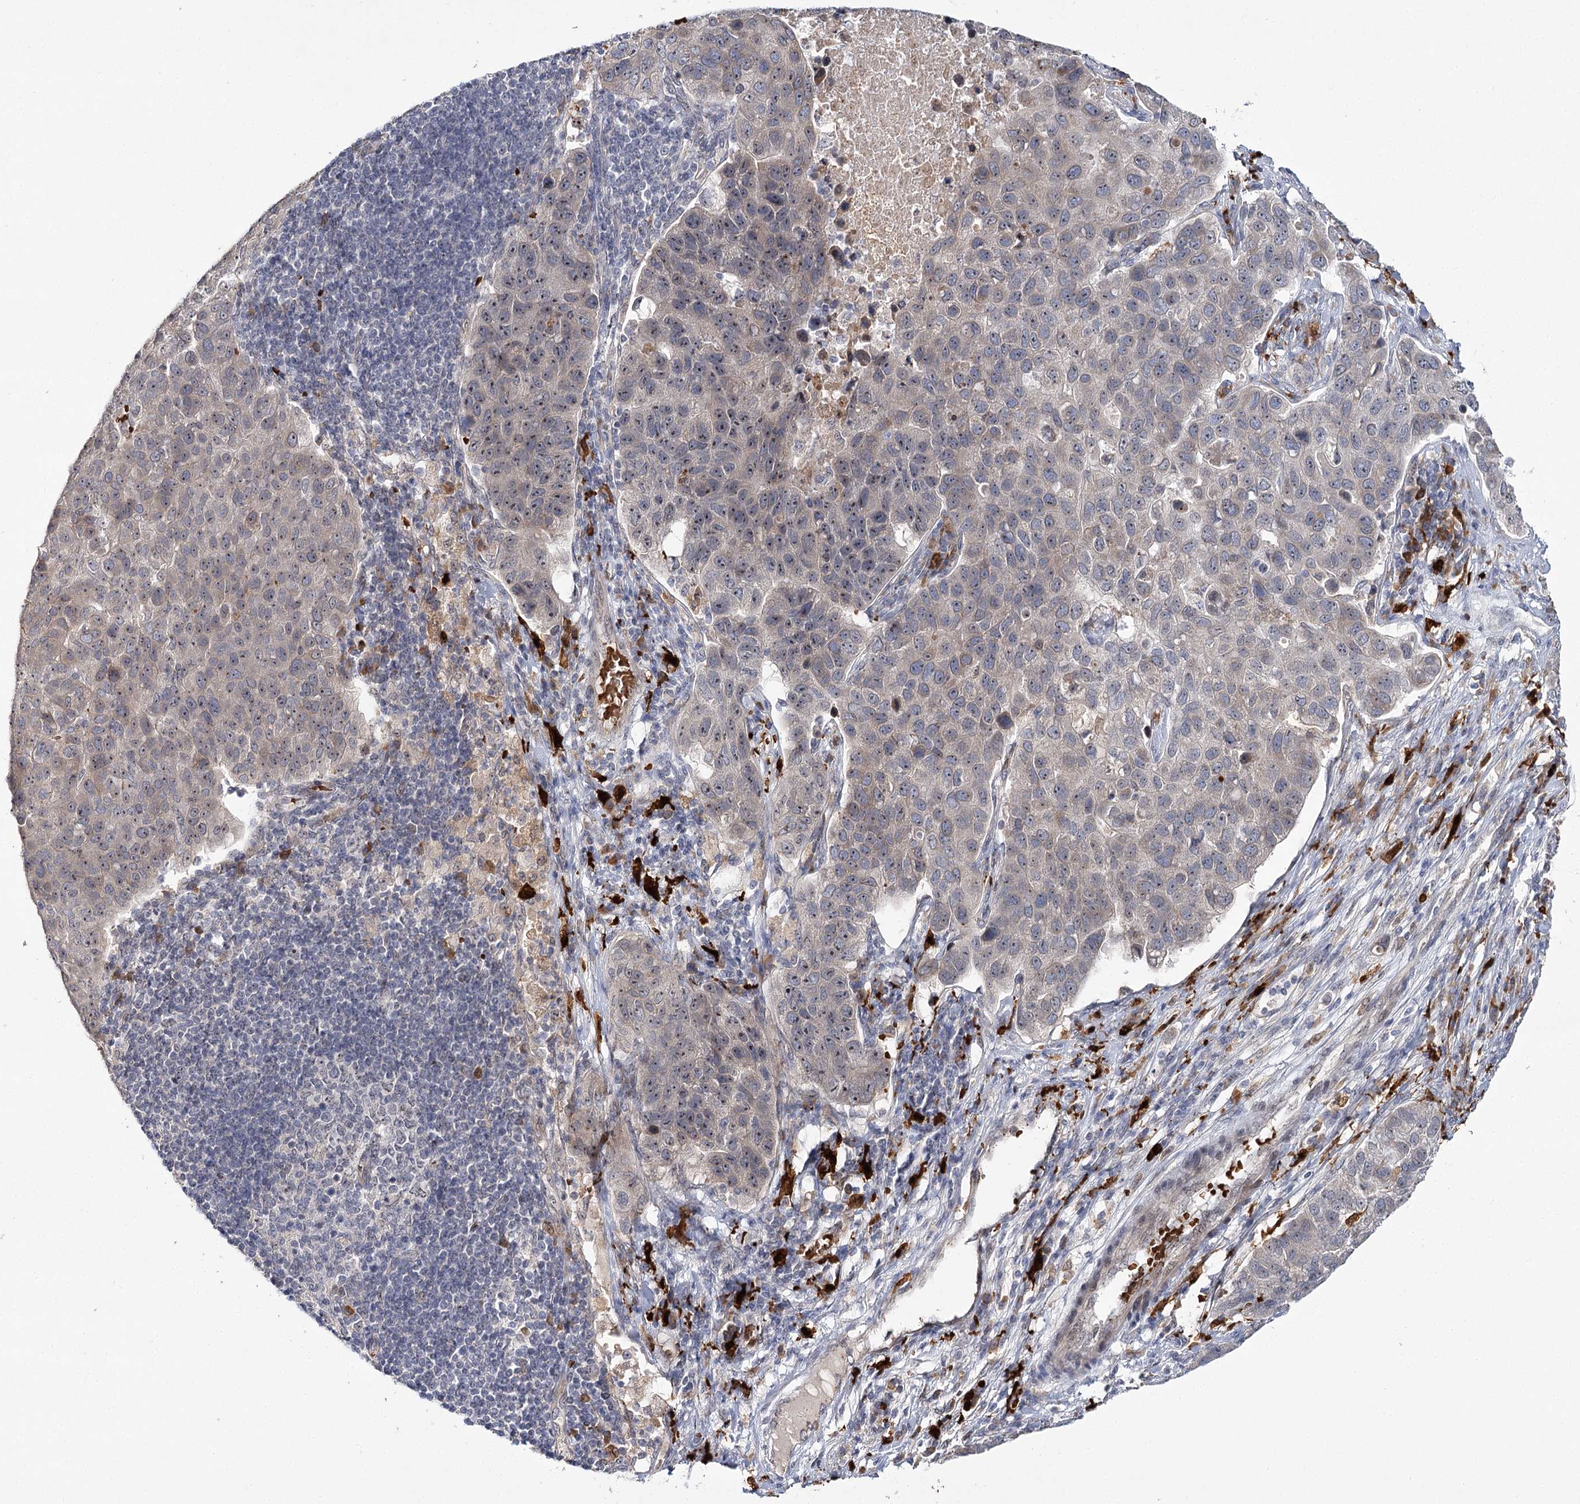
{"staining": {"intensity": "weak", "quantity": "<25%", "location": "cytoplasmic/membranous,nuclear"}, "tissue": "pancreatic cancer", "cell_type": "Tumor cells", "image_type": "cancer", "snomed": [{"axis": "morphology", "description": "Adenocarcinoma, NOS"}, {"axis": "topography", "description": "Pancreas"}], "caption": "This micrograph is of pancreatic cancer (adenocarcinoma) stained with immunohistochemistry (IHC) to label a protein in brown with the nuclei are counter-stained blue. There is no expression in tumor cells.", "gene": "WDR36", "patient": {"sex": "female", "age": 61}}